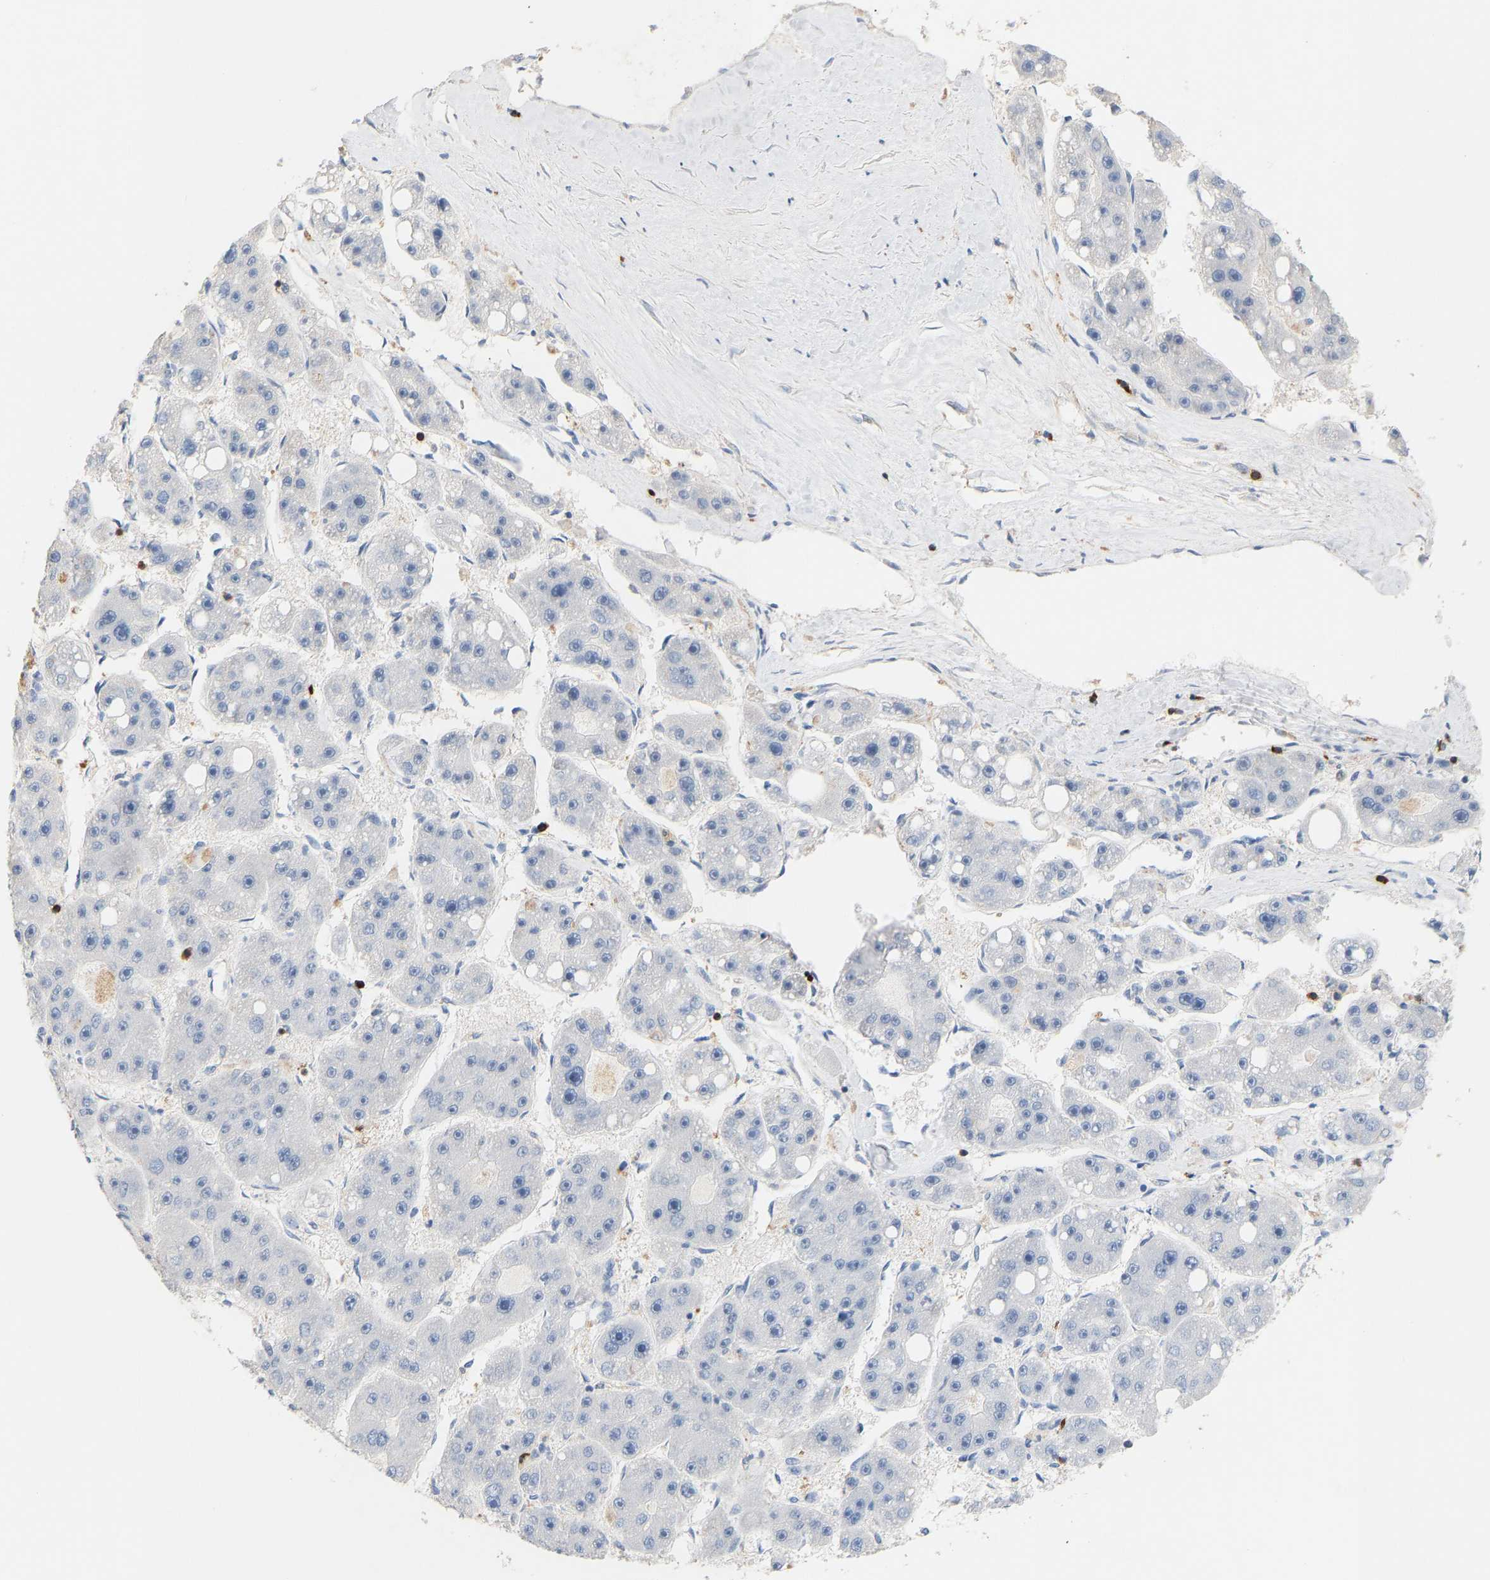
{"staining": {"intensity": "negative", "quantity": "none", "location": "none"}, "tissue": "liver cancer", "cell_type": "Tumor cells", "image_type": "cancer", "snomed": [{"axis": "morphology", "description": "Carcinoma, Hepatocellular, NOS"}, {"axis": "topography", "description": "Liver"}], "caption": "This is an IHC histopathology image of human liver hepatocellular carcinoma. There is no expression in tumor cells.", "gene": "EVL", "patient": {"sex": "female", "age": 61}}